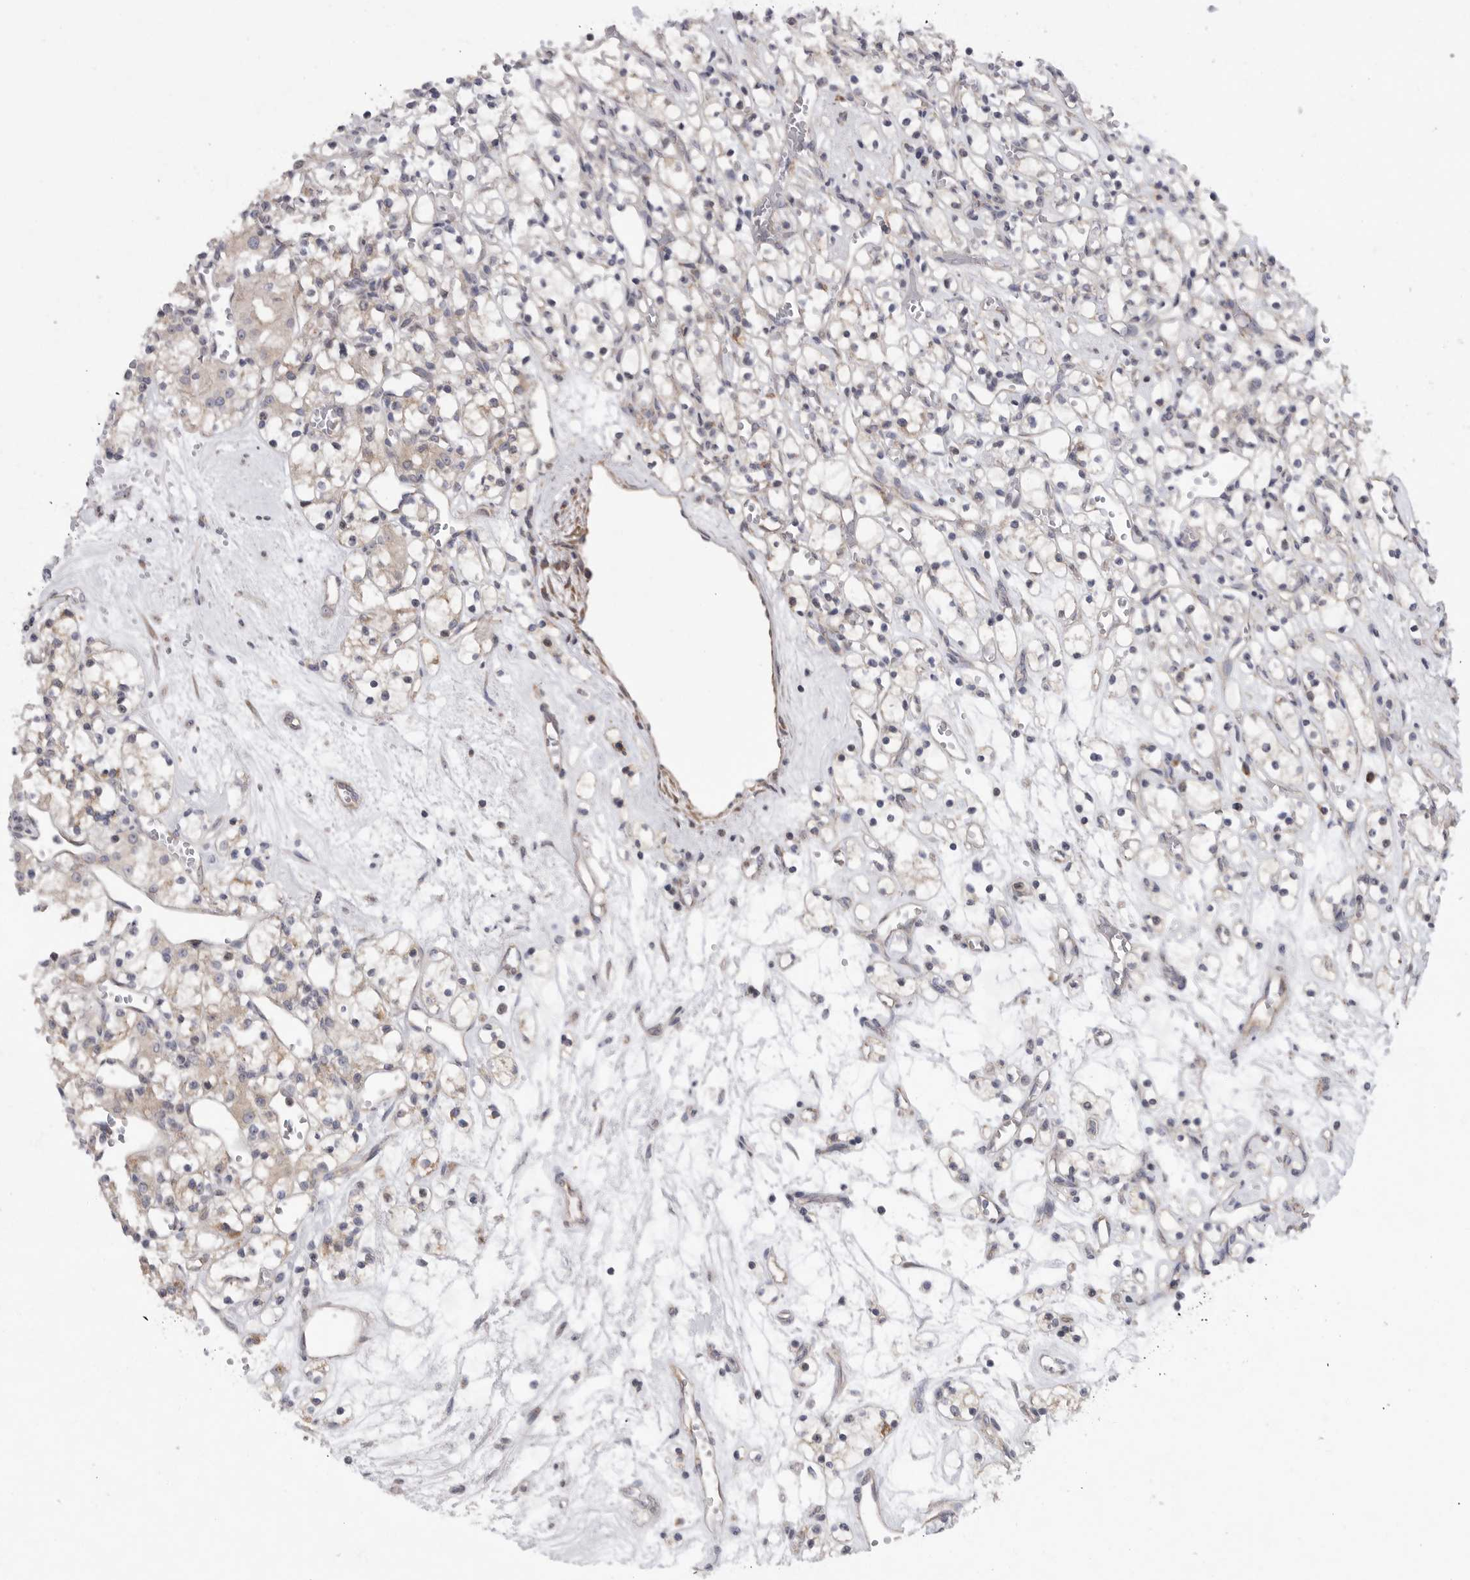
{"staining": {"intensity": "negative", "quantity": "none", "location": "none"}, "tissue": "renal cancer", "cell_type": "Tumor cells", "image_type": "cancer", "snomed": [{"axis": "morphology", "description": "Adenocarcinoma, NOS"}, {"axis": "topography", "description": "Kidney"}], "caption": "Tumor cells are negative for brown protein staining in renal cancer (adenocarcinoma).", "gene": "FBXO43", "patient": {"sex": "female", "age": 59}}